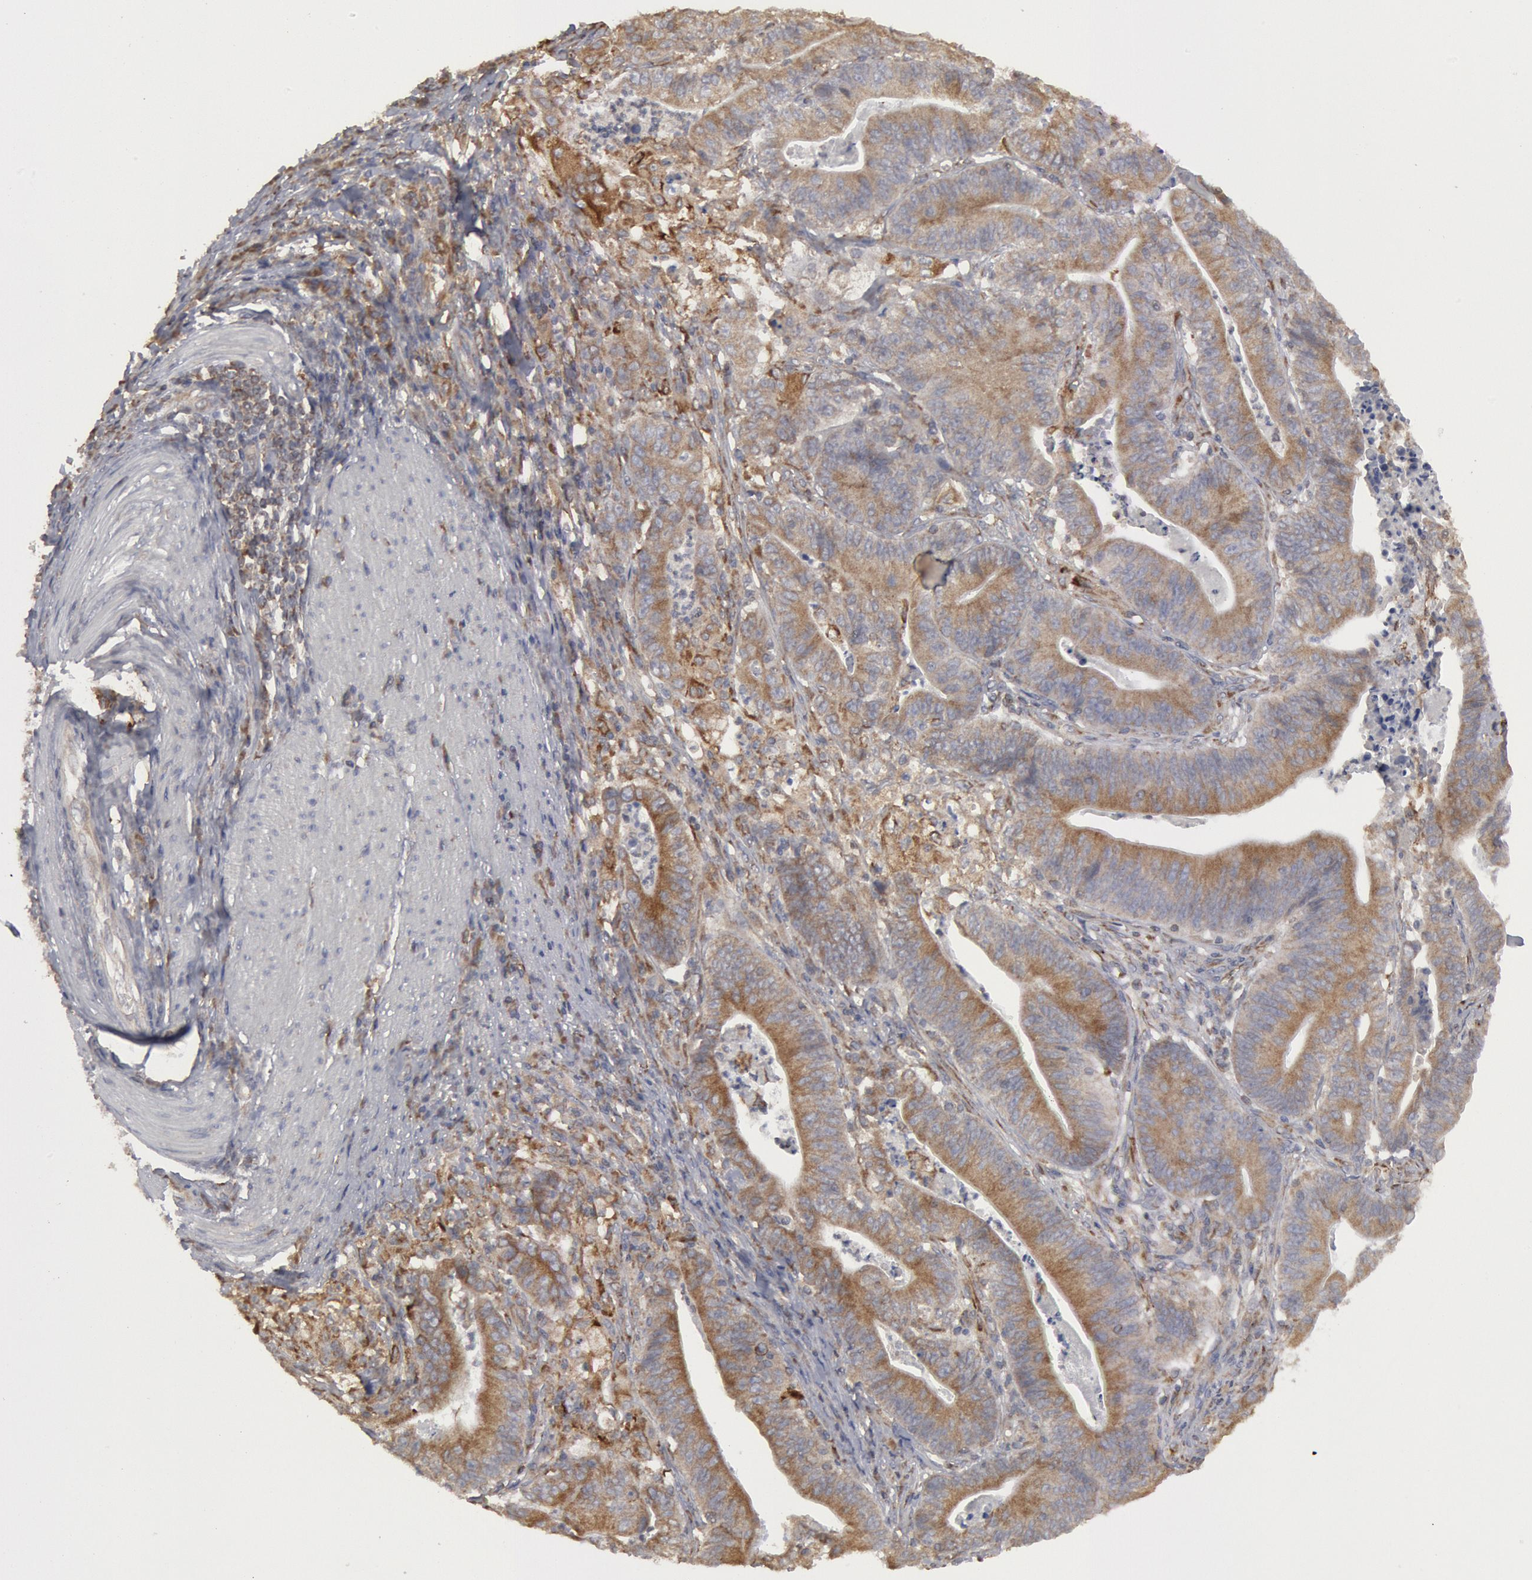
{"staining": {"intensity": "weak", "quantity": ">75%", "location": "cytoplasmic/membranous"}, "tissue": "stomach cancer", "cell_type": "Tumor cells", "image_type": "cancer", "snomed": [{"axis": "morphology", "description": "Adenocarcinoma, NOS"}, {"axis": "topography", "description": "Stomach, lower"}], "caption": "Tumor cells display low levels of weak cytoplasmic/membranous positivity in approximately >75% of cells in stomach adenocarcinoma. (DAB = brown stain, brightfield microscopy at high magnification).", "gene": "OSBPL8", "patient": {"sex": "female", "age": 86}}